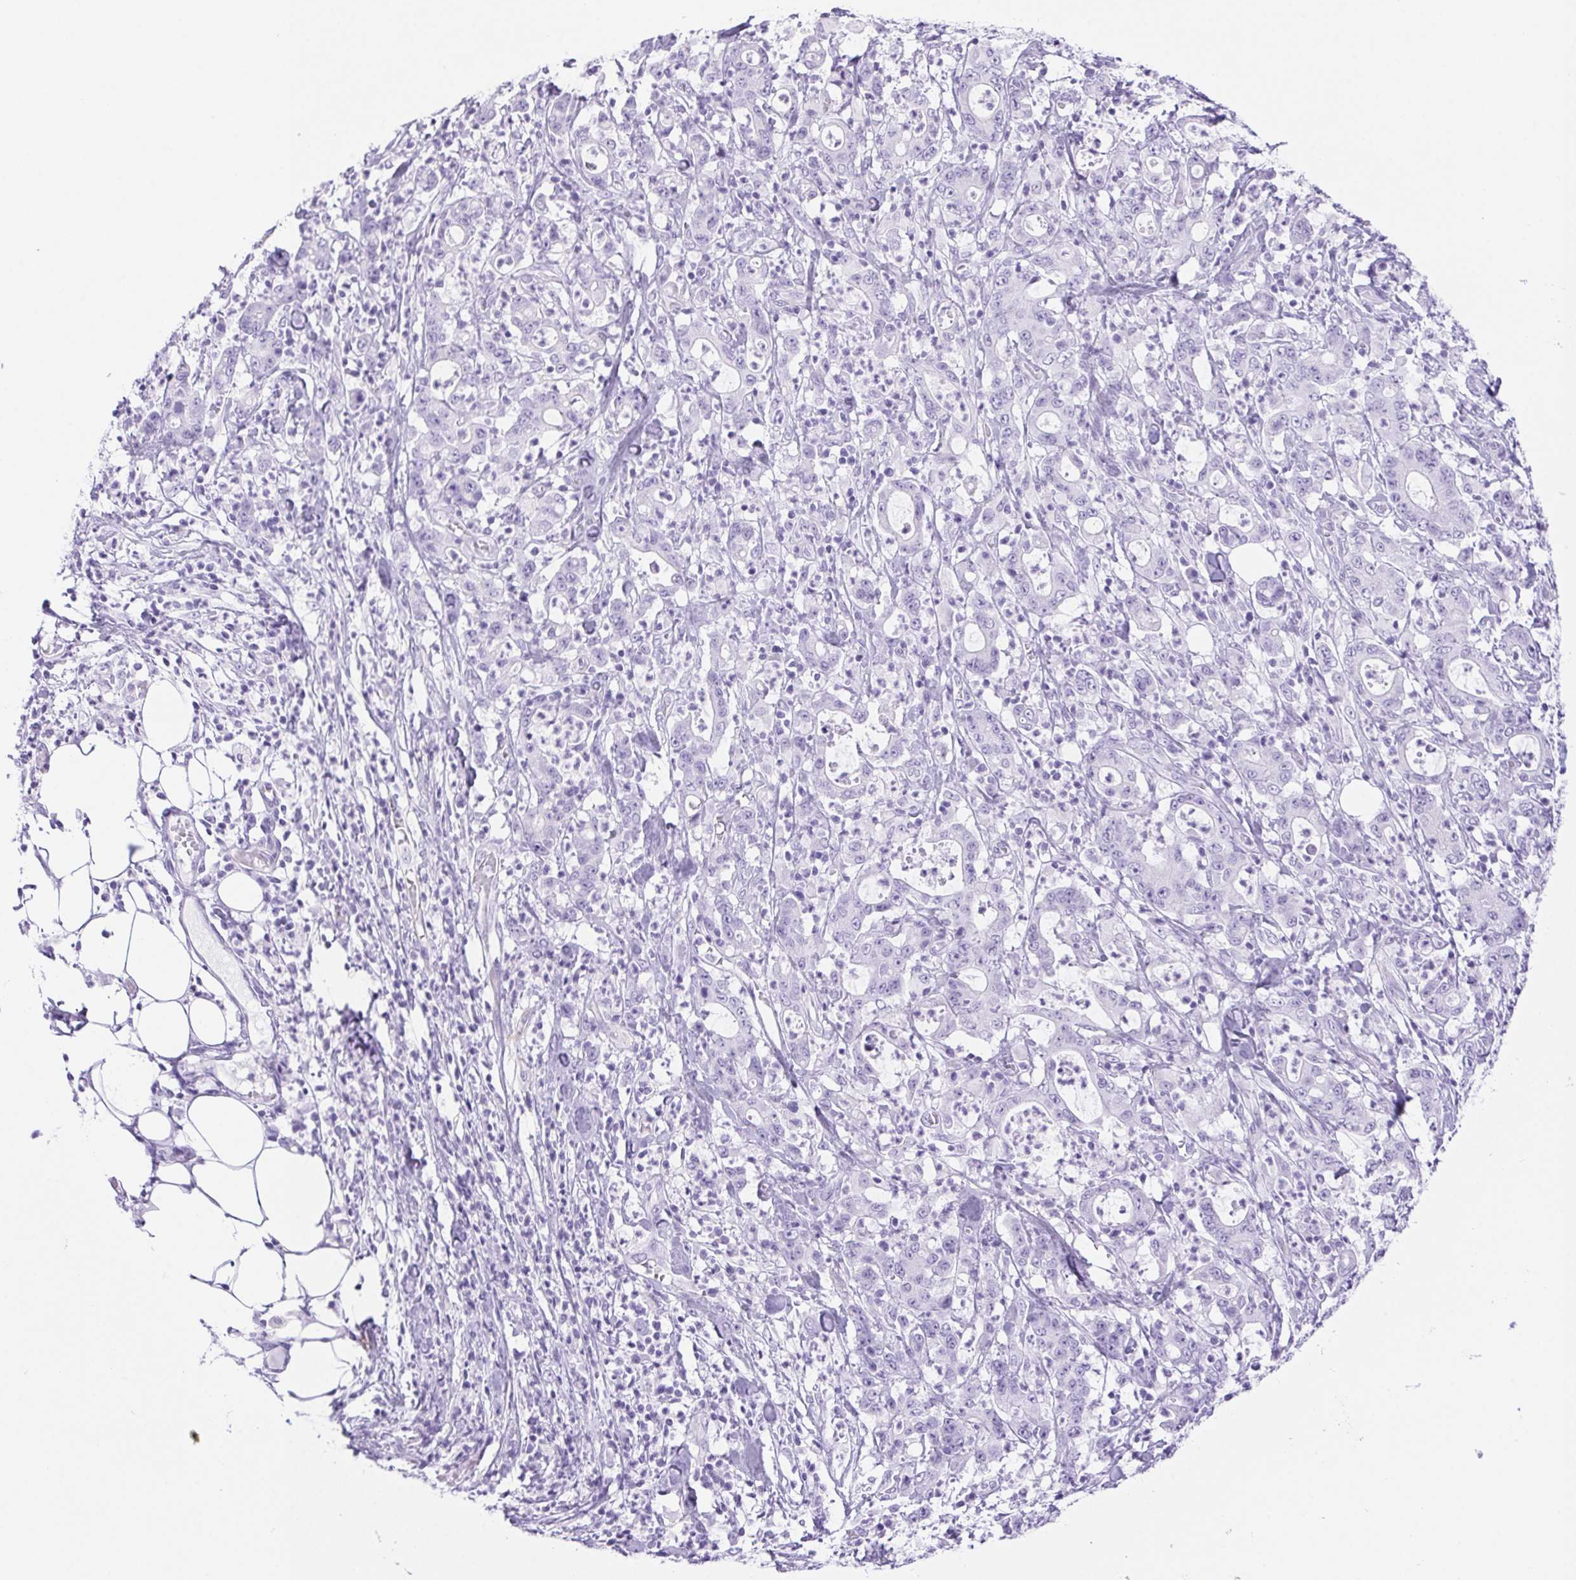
{"staining": {"intensity": "negative", "quantity": "none", "location": "none"}, "tissue": "stomach cancer", "cell_type": "Tumor cells", "image_type": "cancer", "snomed": [{"axis": "morphology", "description": "Adenocarcinoma, NOS"}, {"axis": "topography", "description": "Stomach, upper"}], "caption": "Protein analysis of stomach cancer shows no significant expression in tumor cells. Brightfield microscopy of immunohistochemistry stained with DAB (3,3'-diaminobenzidine) (brown) and hematoxylin (blue), captured at high magnification.", "gene": "ERP27", "patient": {"sex": "male", "age": 68}}